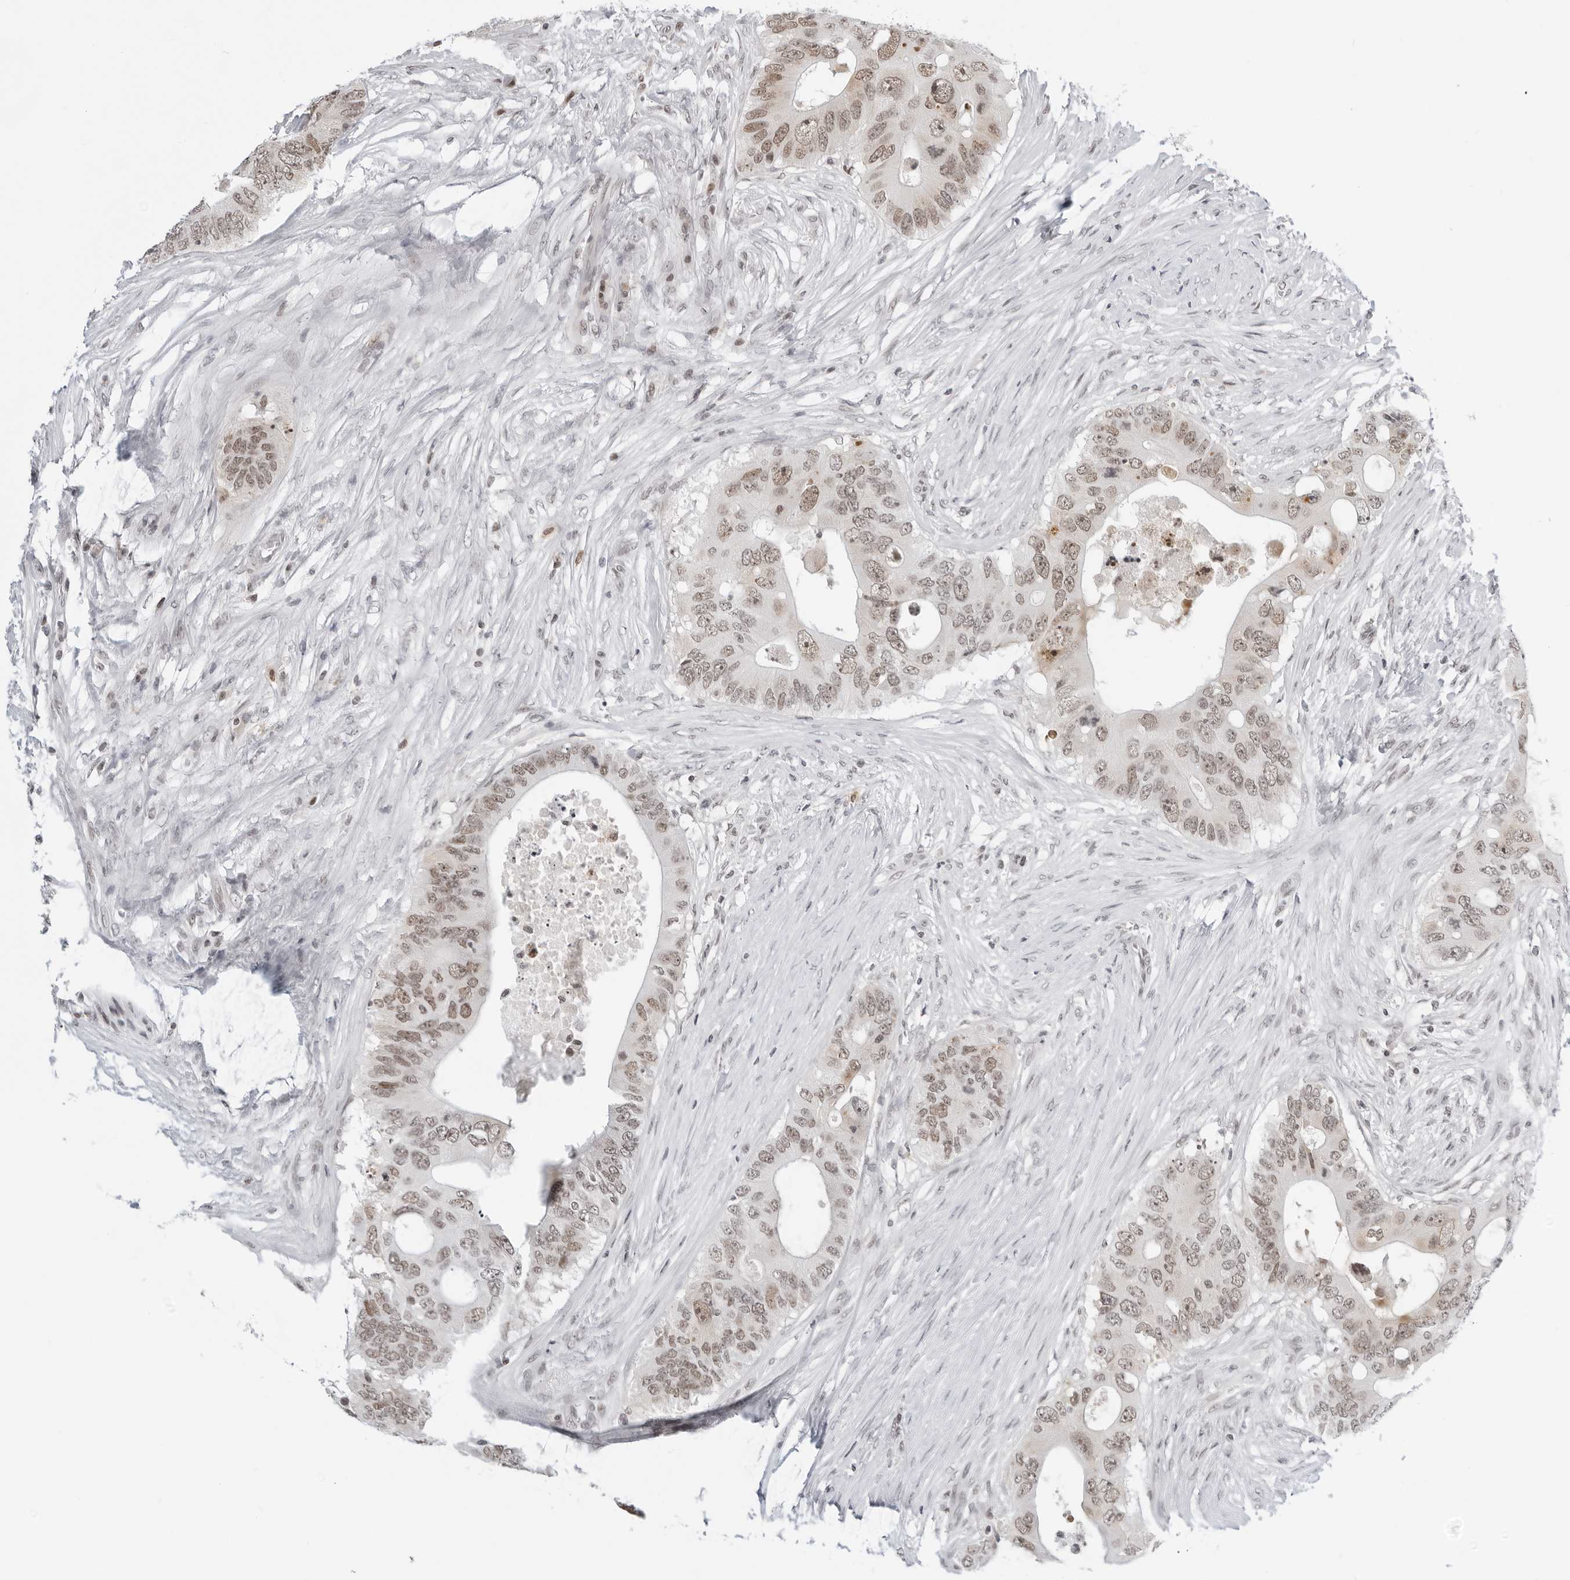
{"staining": {"intensity": "moderate", "quantity": ">75%", "location": "nuclear"}, "tissue": "colorectal cancer", "cell_type": "Tumor cells", "image_type": "cancer", "snomed": [{"axis": "morphology", "description": "Adenocarcinoma, NOS"}, {"axis": "topography", "description": "Colon"}], "caption": "A brown stain labels moderate nuclear positivity of a protein in human colorectal cancer tumor cells. (Stains: DAB in brown, nuclei in blue, Microscopy: brightfield microscopy at high magnification).", "gene": "MSH6", "patient": {"sex": "male", "age": 71}}